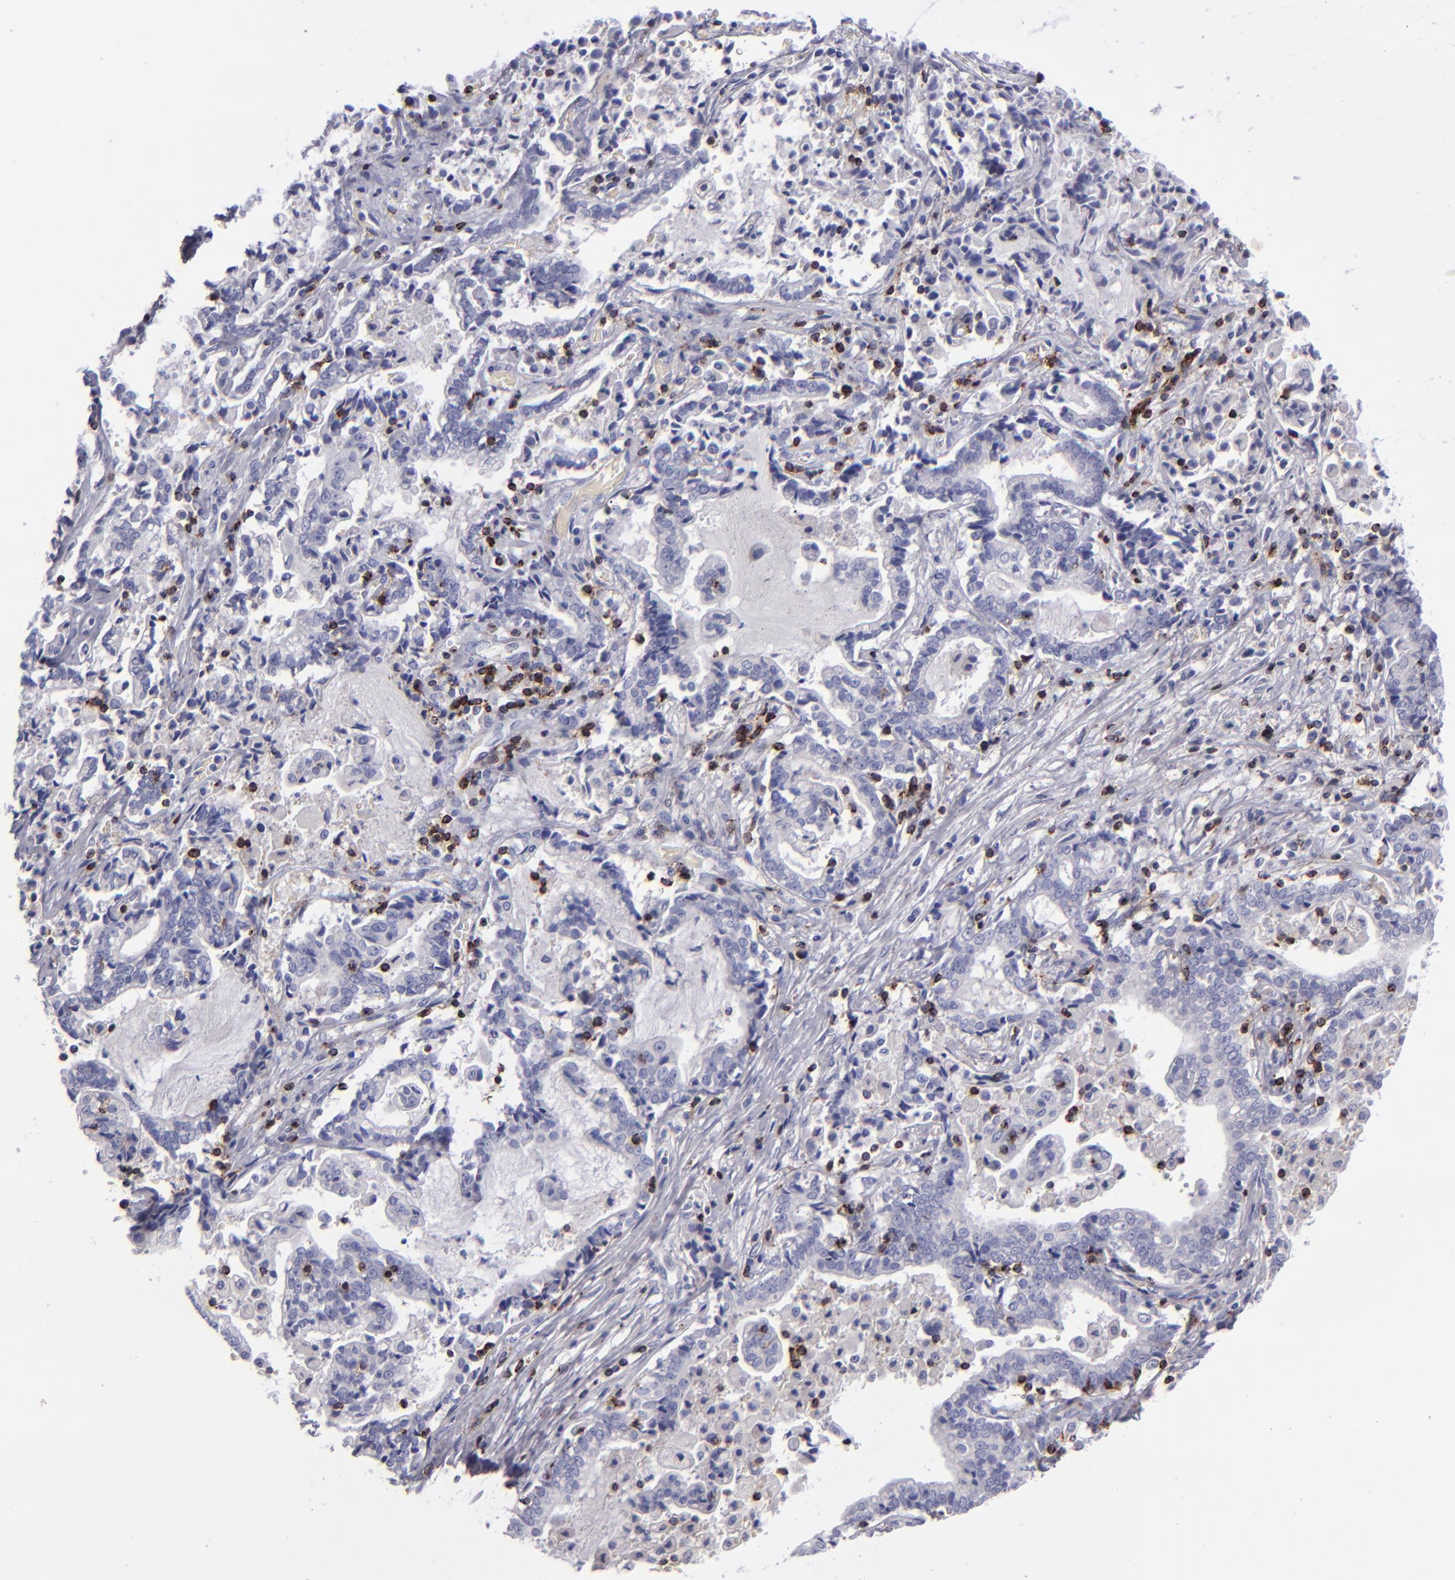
{"staining": {"intensity": "negative", "quantity": "none", "location": "none"}, "tissue": "liver cancer", "cell_type": "Tumor cells", "image_type": "cancer", "snomed": [{"axis": "morphology", "description": "Cholangiocarcinoma"}, {"axis": "topography", "description": "Liver"}], "caption": "Human liver cholangiocarcinoma stained for a protein using IHC demonstrates no staining in tumor cells.", "gene": "CD2", "patient": {"sex": "male", "age": 57}}